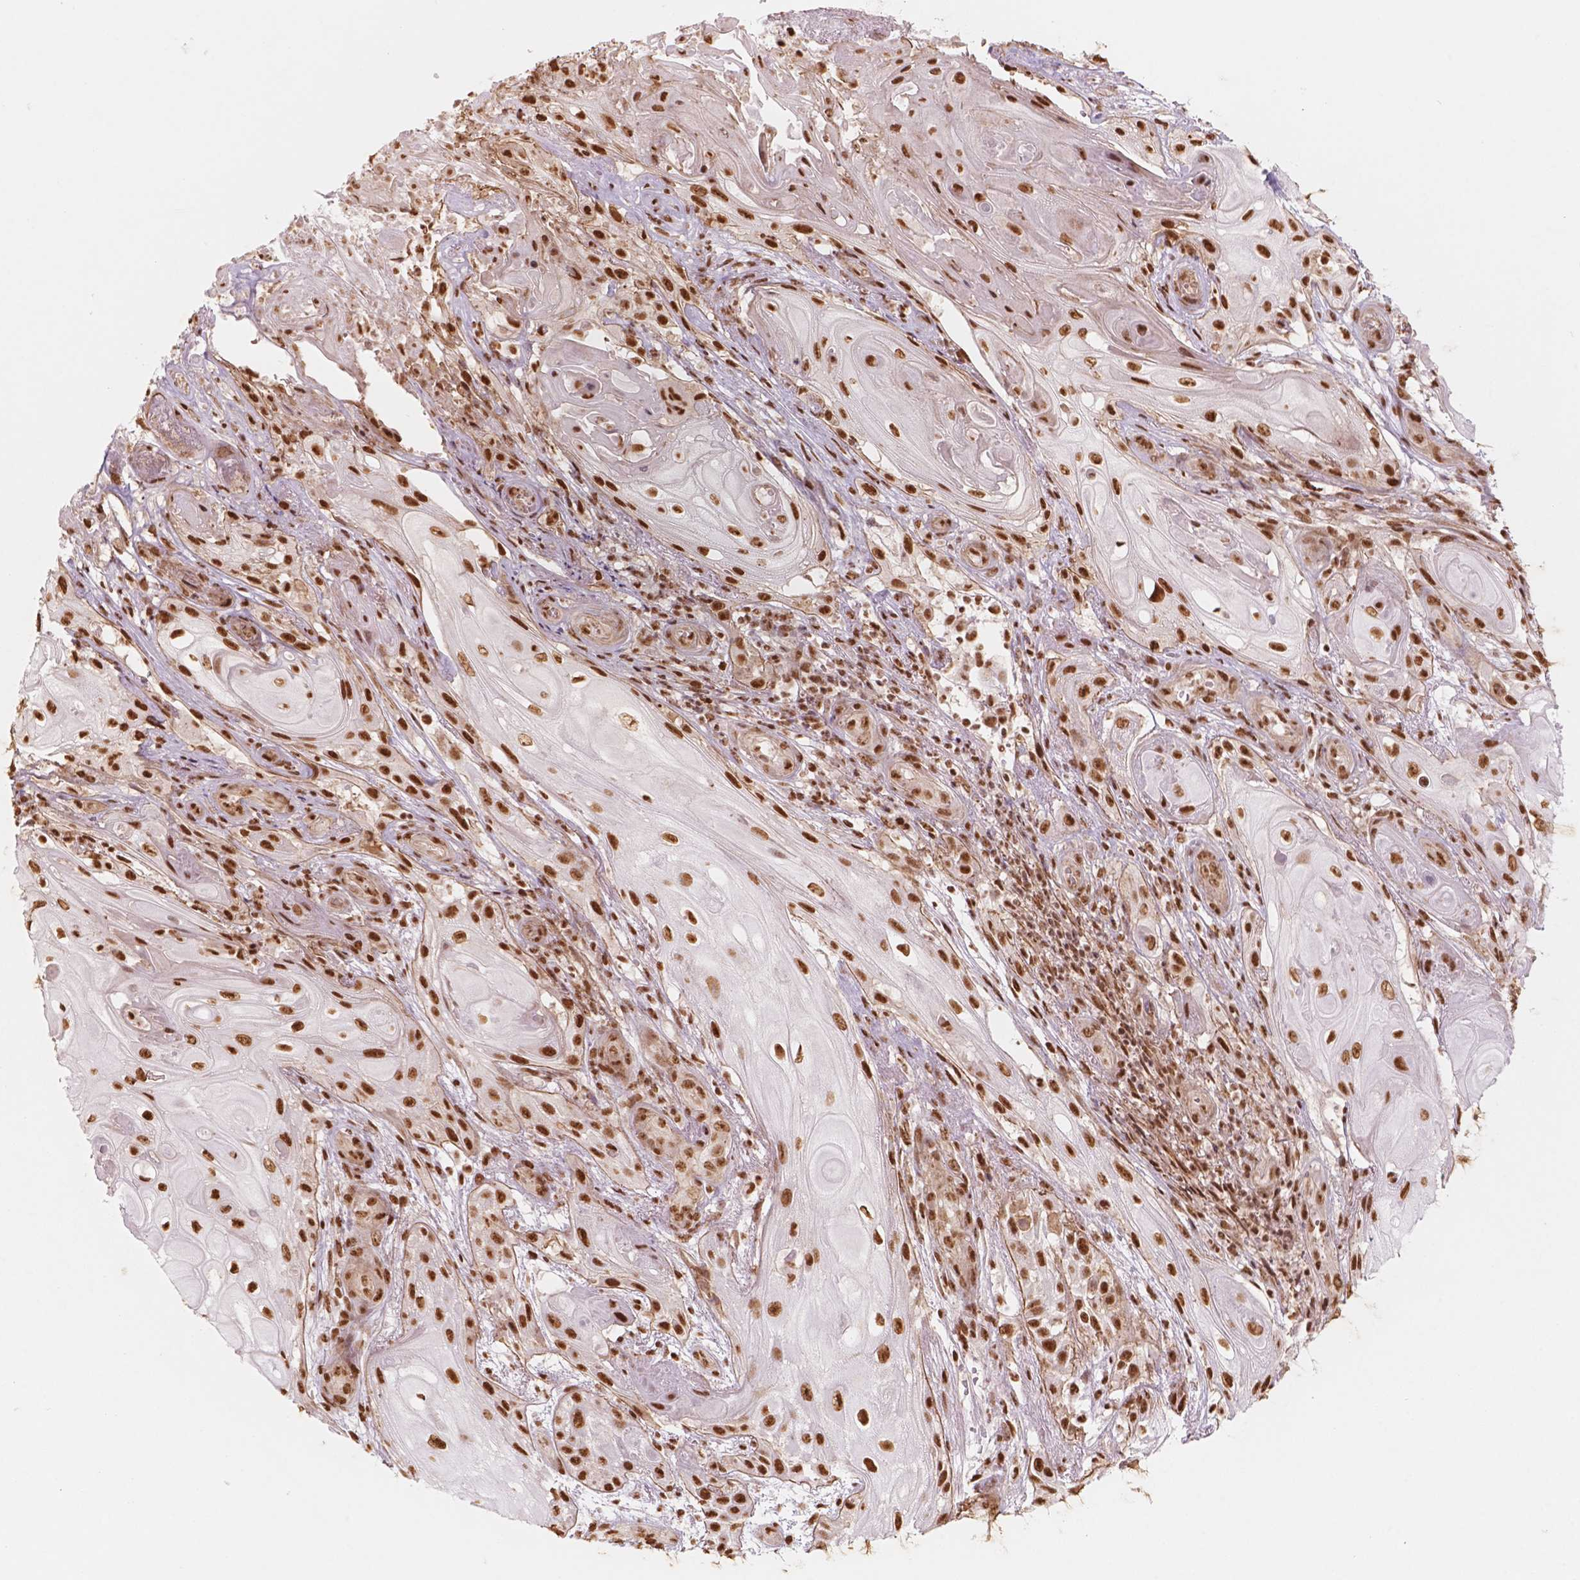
{"staining": {"intensity": "strong", "quantity": ">75%", "location": "nuclear"}, "tissue": "skin cancer", "cell_type": "Tumor cells", "image_type": "cancer", "snomed": [{"axis": "morphology", "description": "Squamous cell carcinoma, NOS"}, {"axis": "topography", "description": "Skin"}], "caption": "About >75% of tumor cells in human skin squamous cell carcinoma show strong nuclear protein staining as visualized by brown immunohistochemical staining.", "gene": "GTF3C5", "patient": {"sex": "male", "age": 62}}